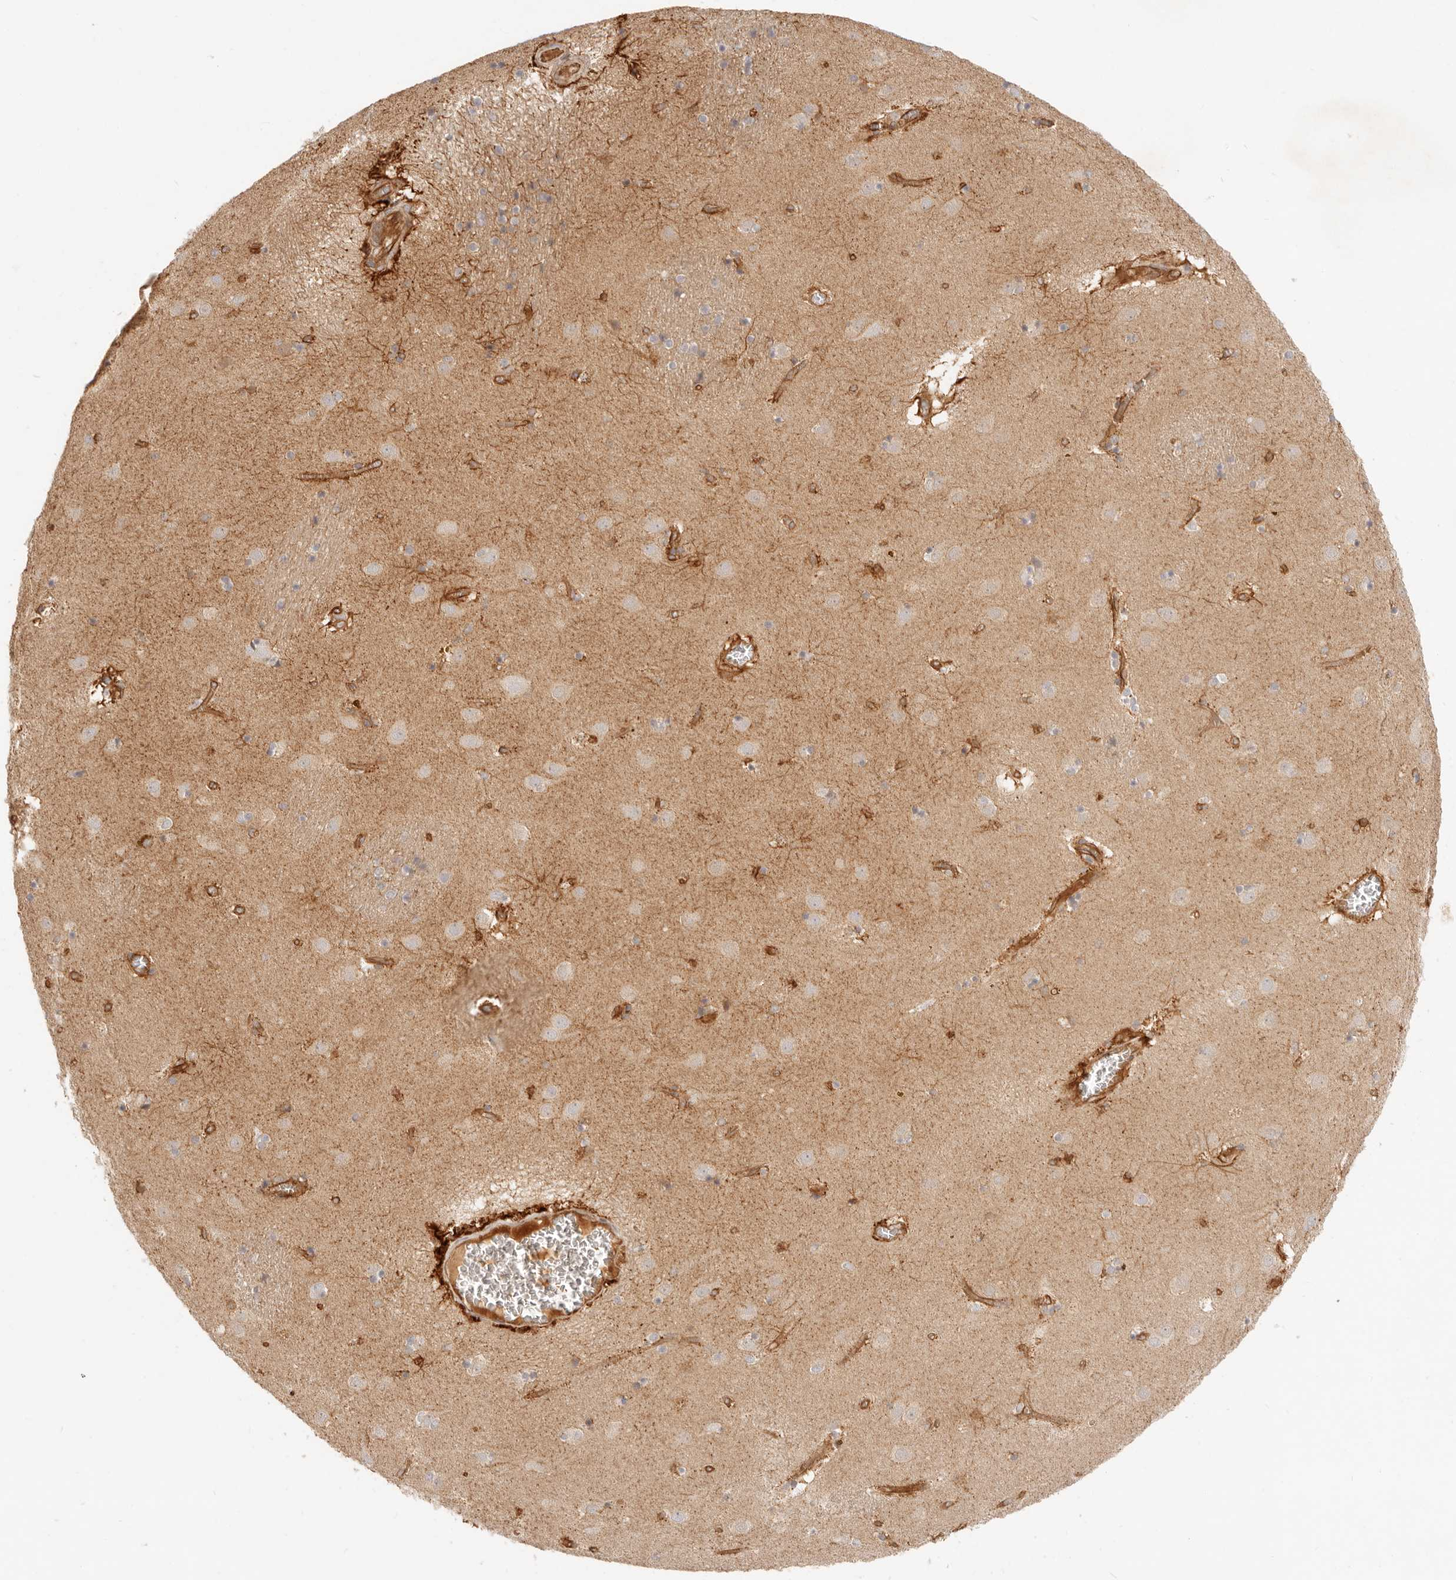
{"staining": {"intensity": "moderate", "quantity": "<25%", "location": "cytoplasmic/membranous"}, "tissue": "caudate", "cell_type": "Glial cells", "image_type": "normal", "snomed": [{"axis": "morphology", "description": "Normal tissue, NOS"}, {"axis": "topography", "description": "Lateral ventricle wall"}], "caption": "Protein staining exhibits moderate cytoplasmic/membranous expression in approximately <25% of glial cells in unremarkable caudate. The protein of interest is stained brown, and the nuclei are stained in blue (DAB (3,3'-diaminobenzidine) IHC with brightfield microscopy, high magnification).", "gene": "UFSP1", "patient": {"sex": "male", "age": 70}}